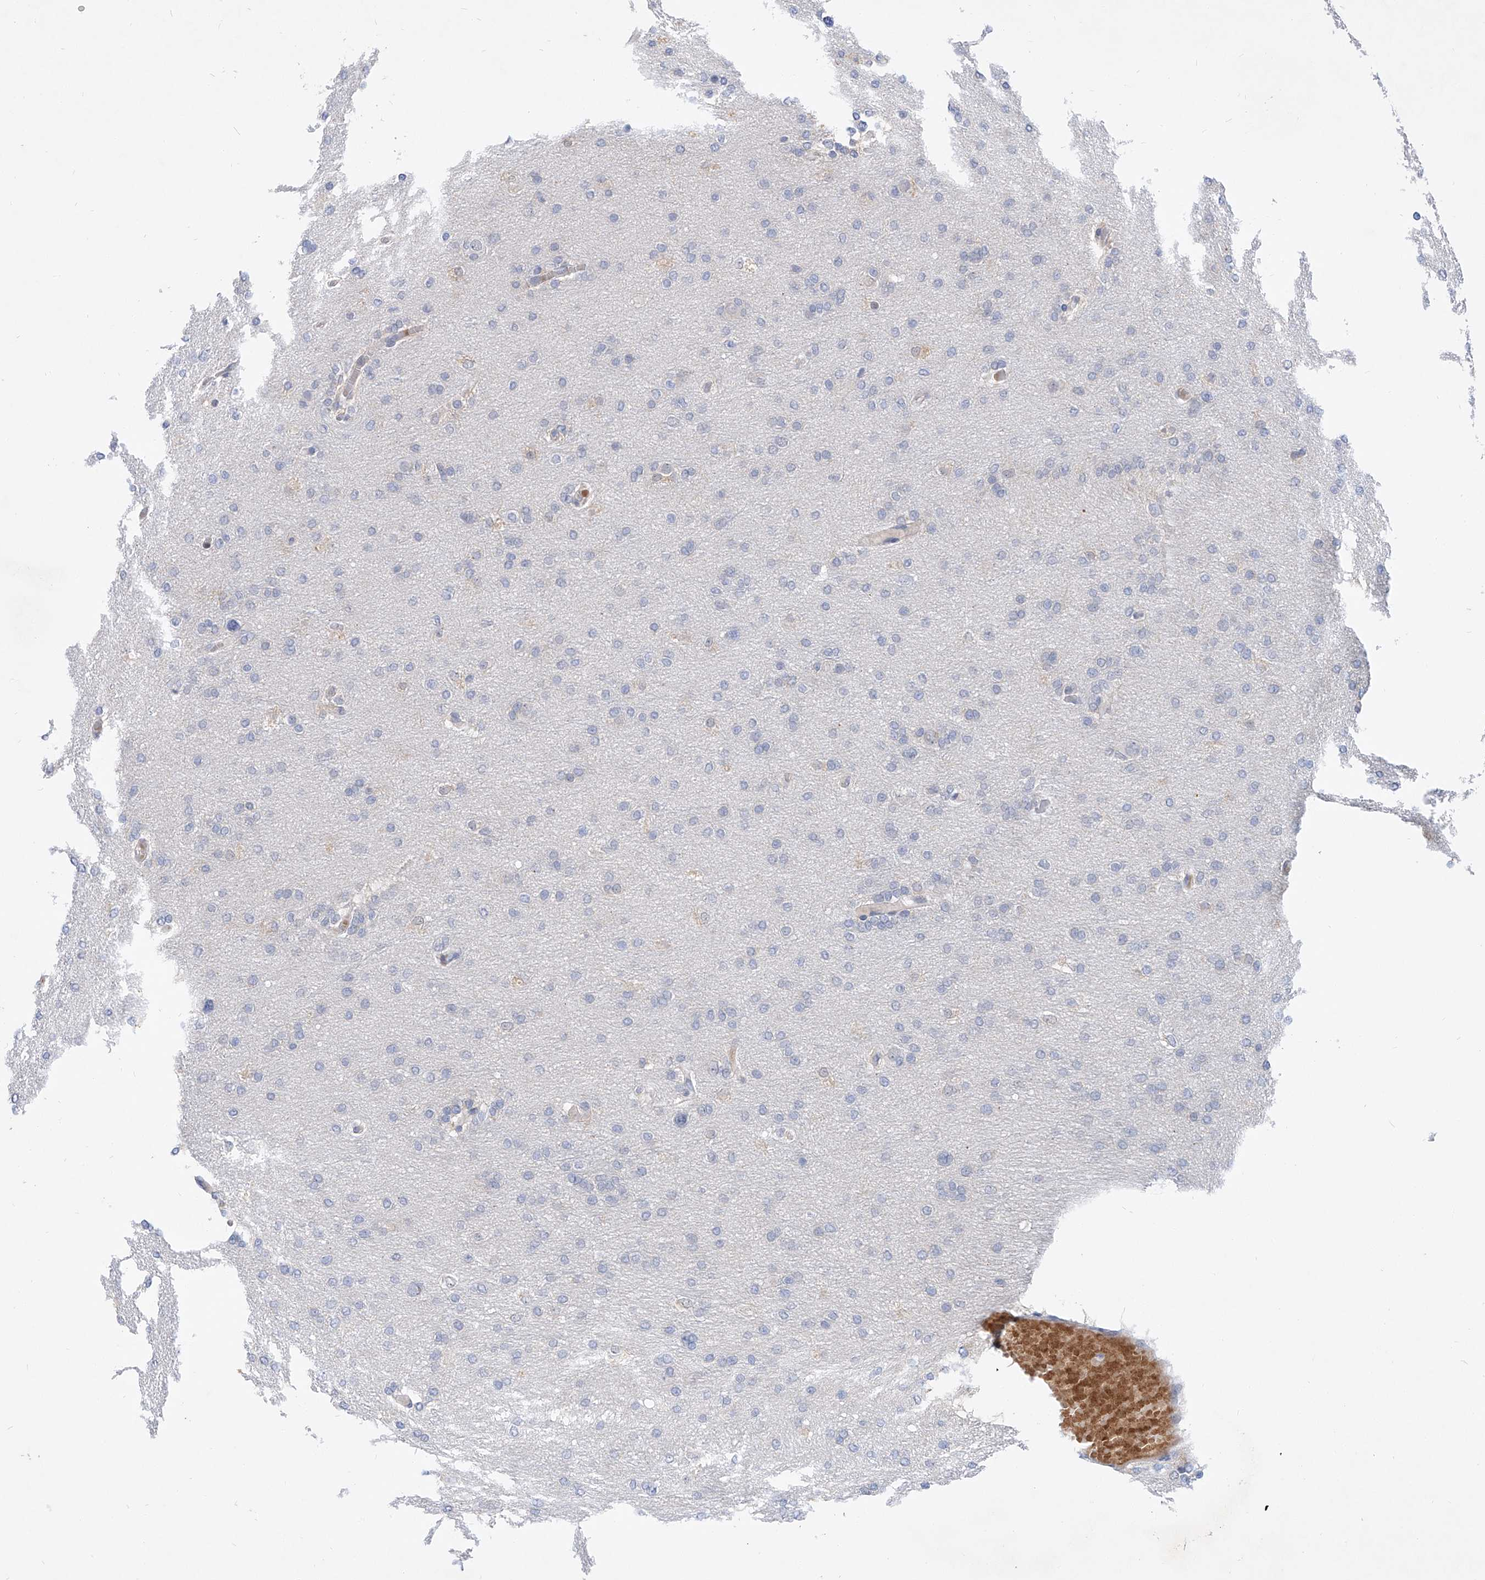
{"staining": {"intensity": "negative", "quantity": "none", "location": "none"}, "tissue": "glioma", "cell_type": "Tumor cells", "image_type": "cancer", "snomed": [{"axis": "morphology", "description": "Glioma, malignant, High grade"}, {"axis": "topography", "description": "Cerebral cortex"}], "caption": "Immunohistochemical staining of glioma exhibits no significant expression in tumor cells.", "gene": "BPTF", "patient": {"sex": "female", "age": 36}}